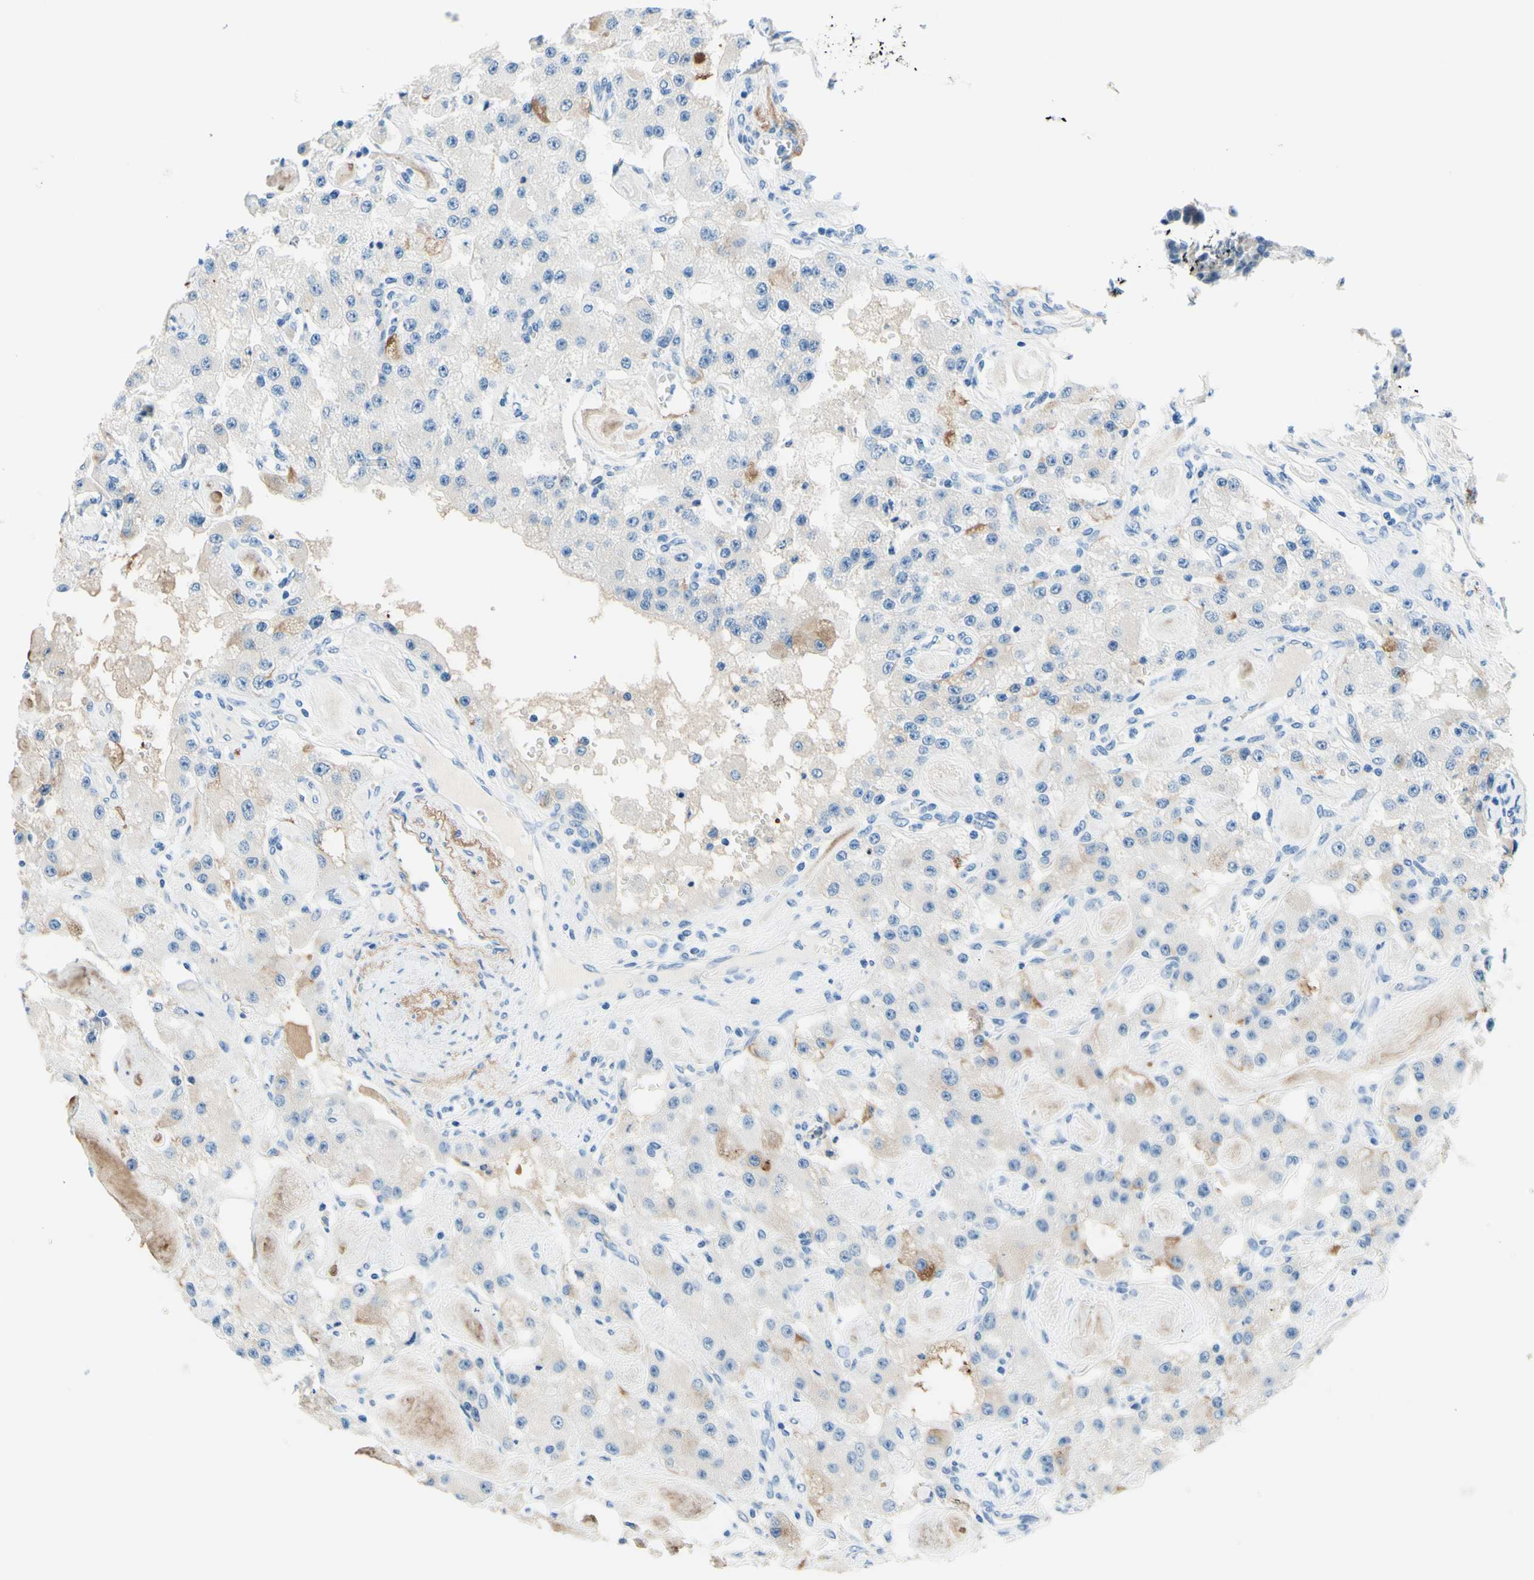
{"staining": {"intensity": "weak", "quantity": "<25%", "location": "cytoplasmic/membranous"}, "tissue": "carcinoid", "cell_type": "Tumor cells", "image_type": "cancer", "snomed": [{"axis": "morphology", "description": "Carcinoid, malignant, NOS"}, {"axis": "topography", "description": "Pancreas"}], "caption": "Immunohistochemical staining of carcinoid exhibits no significant staining in tumor cells.", "gene": "PASD1", "patient": {"sex": "male", "age": 41}}